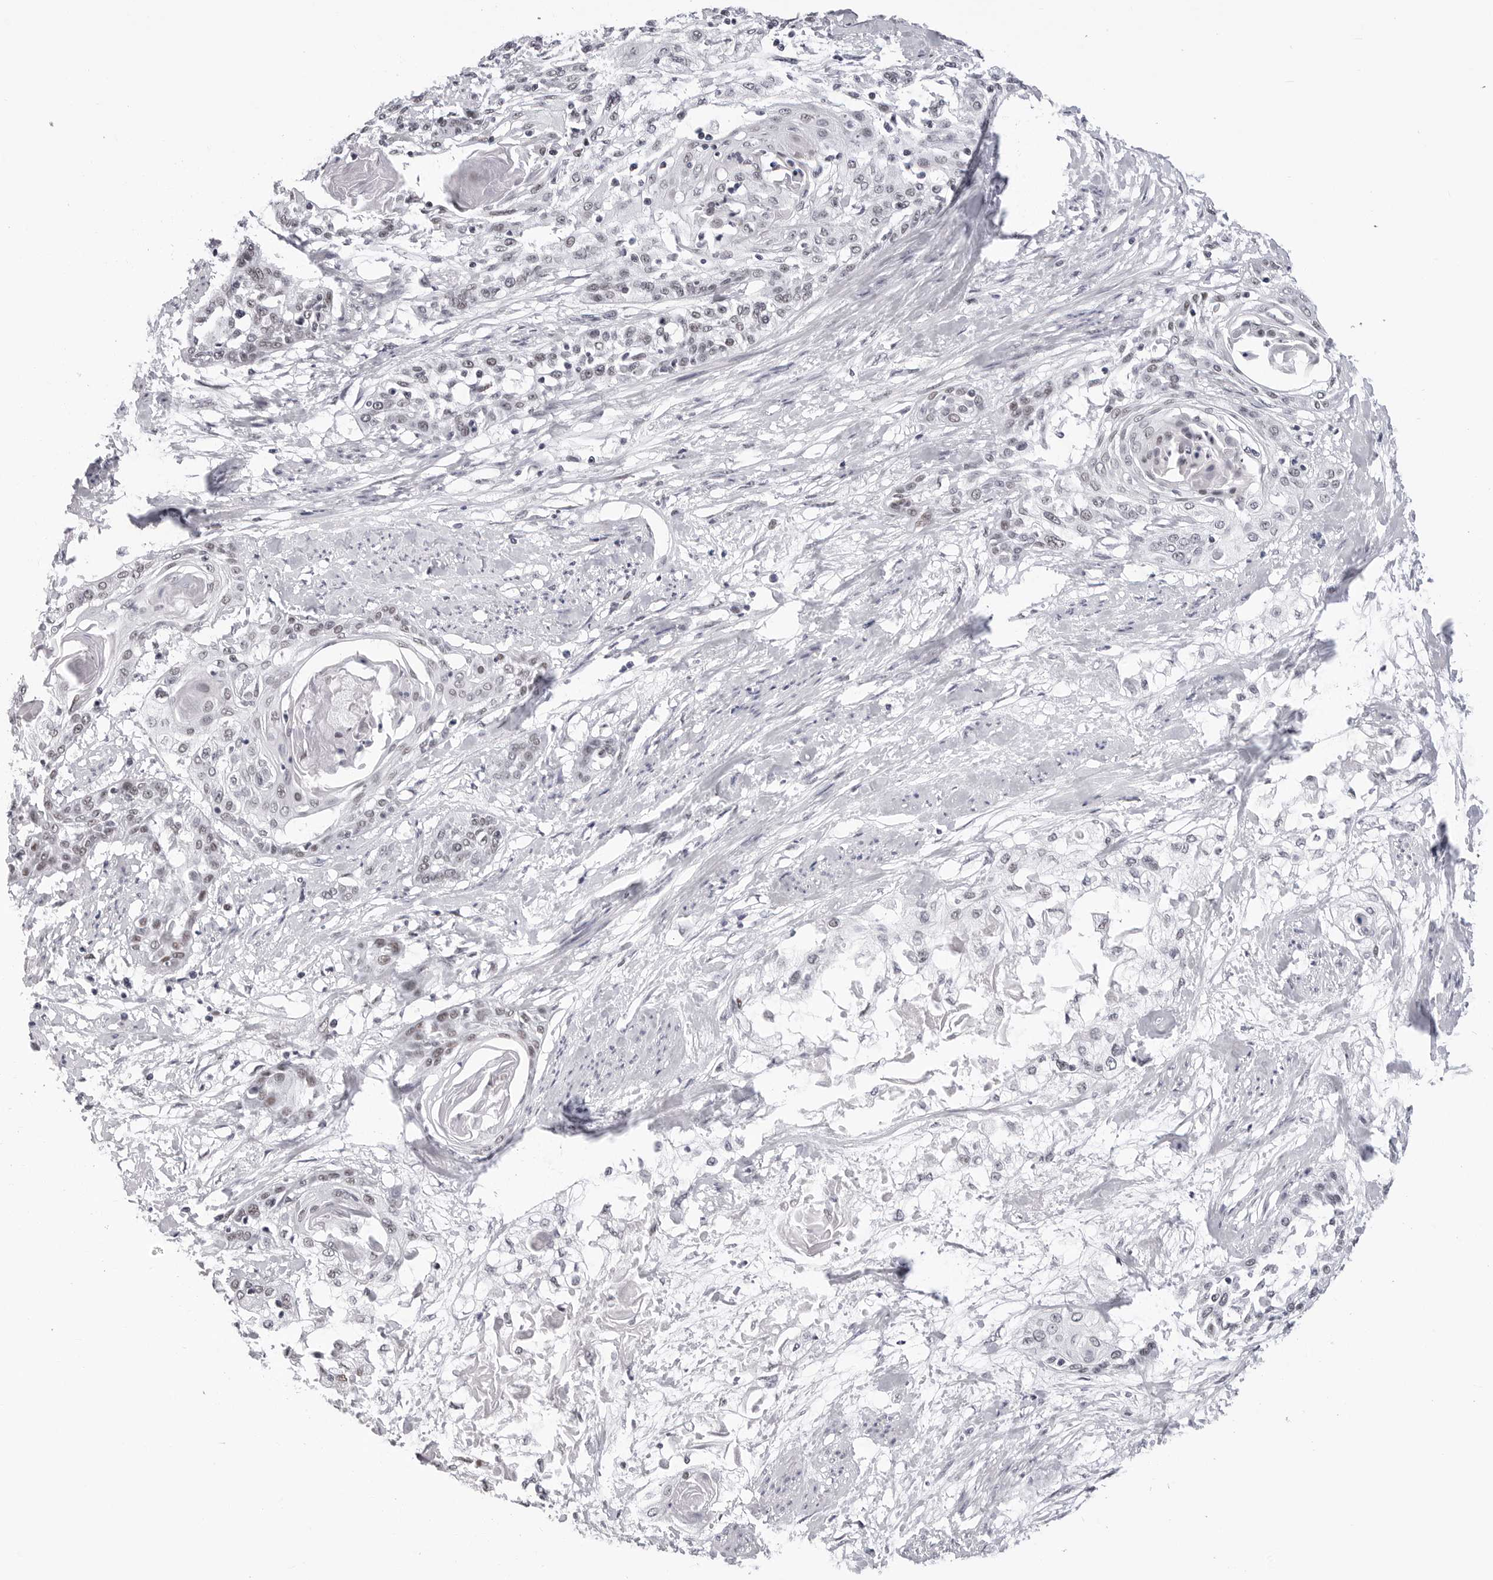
{"staining": {"intensity": "weak", "quantity": "<25%", "location": "nuclear"}, "tissue": "cervical cancer", "cell_type": "Tumor cells", "image_type": "cancer", "snomed": [{"axis": "morphology", "description": "Squamous cell carcinoma, NOS"}, {"axis": "topography", "description": "Cervix"}], "caption": "This is a image of immunohistochemistry (IHC) staining of cervical cancer (squamous cell carcinoma), which shows no expression in tumor cells.", "gene": "SF3B4", "patient": {"sex": "female", "age": 57}}